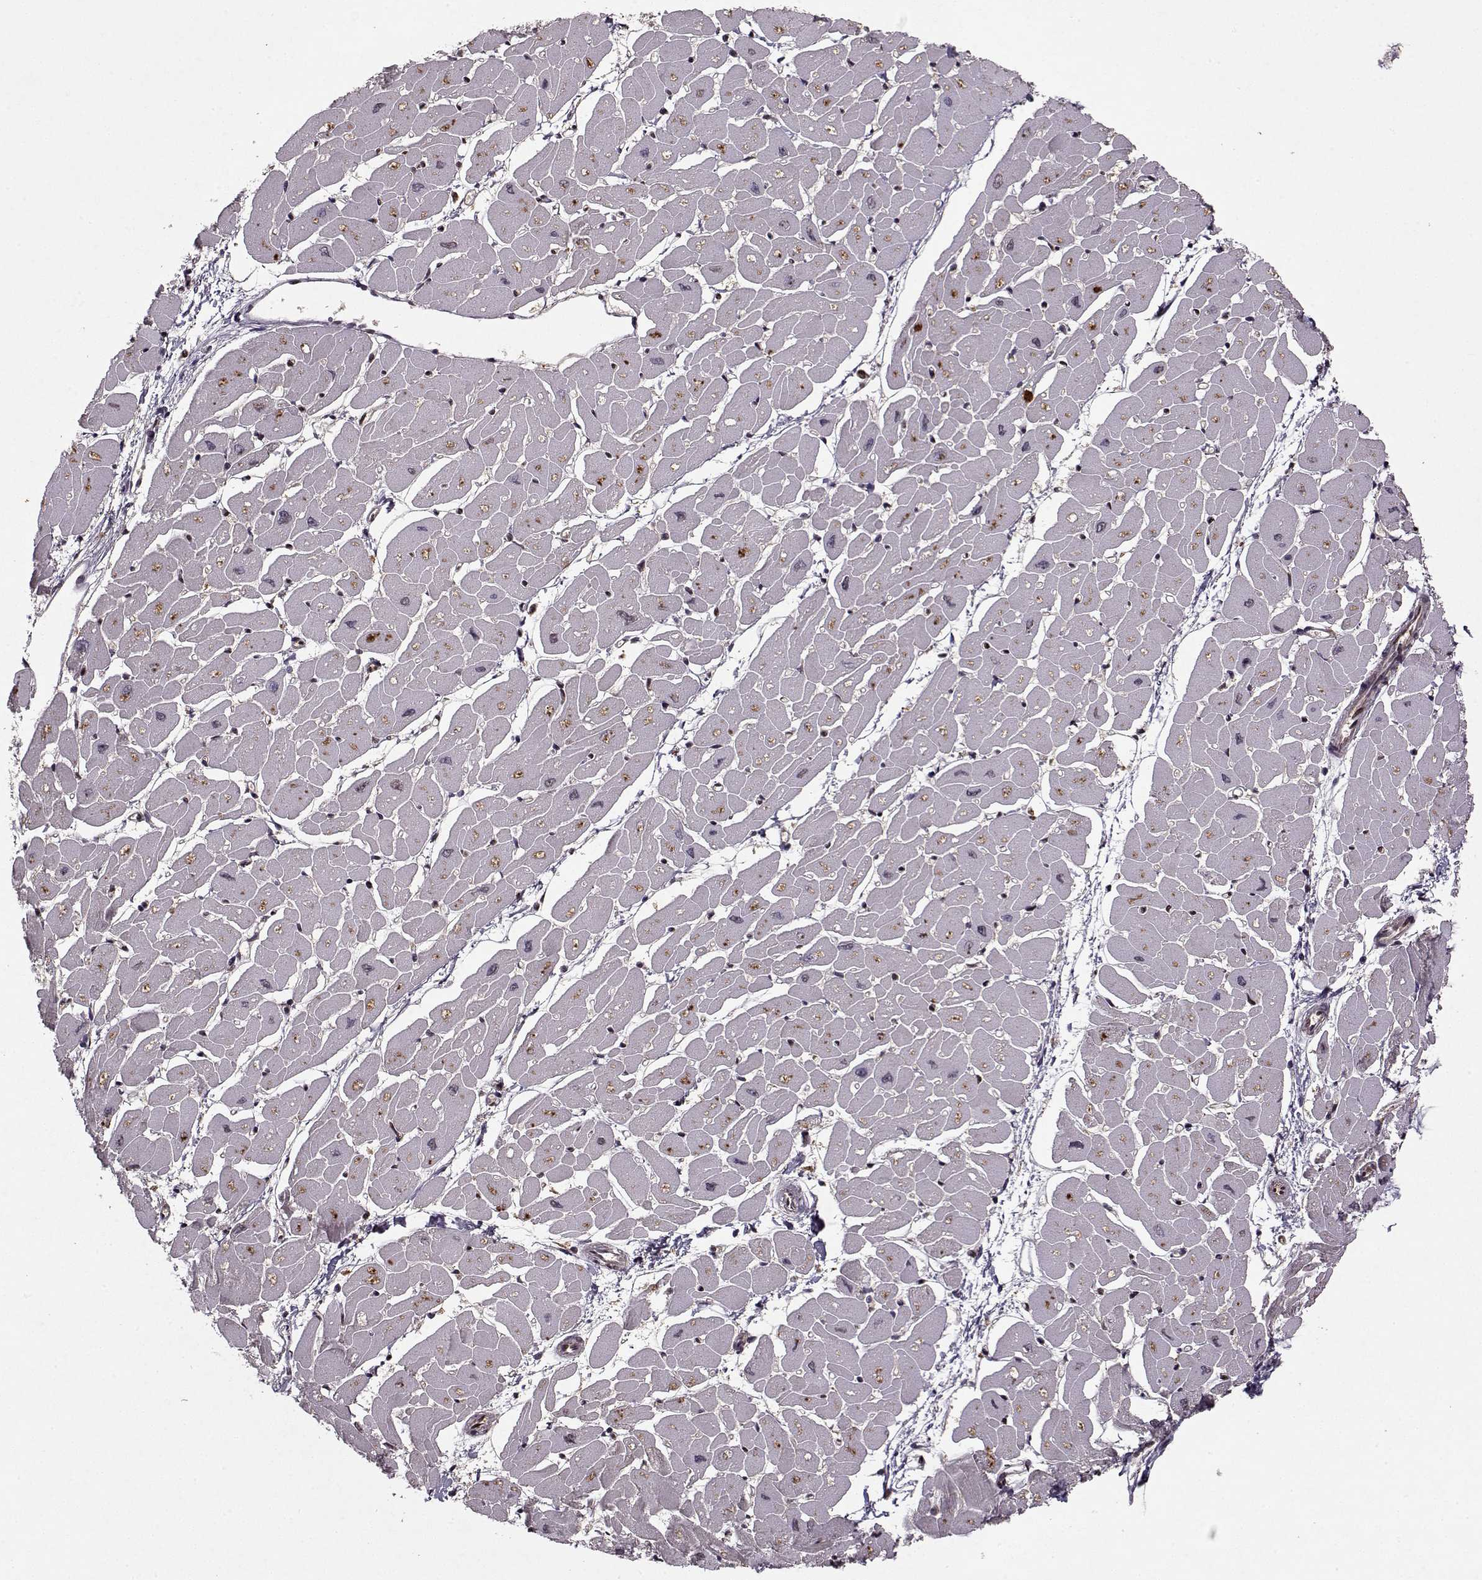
{"staining": {"intensity": "weak", "quantity": "25%-75%", "location": "nuclear"}, "tissue": "heart muscle", "cell_type": "Cardiomyocytes", "image_type": "normal", "snomed": [{"axis": "morphology", "description": "Normal tissue, NOS"}, {"axis": "topography", "description": "Heart"}], "caption": "IHC of benign heart muscle demonstrates low levels of weak nuclear positivity in about 25%-75% of cardiomyocytes. Immunohistochemistry (ihc) stains the protein in brown and the nuclei are stained blue.", "gene": "PSMA7", "patient": {"sex": "male", "age": 57}}